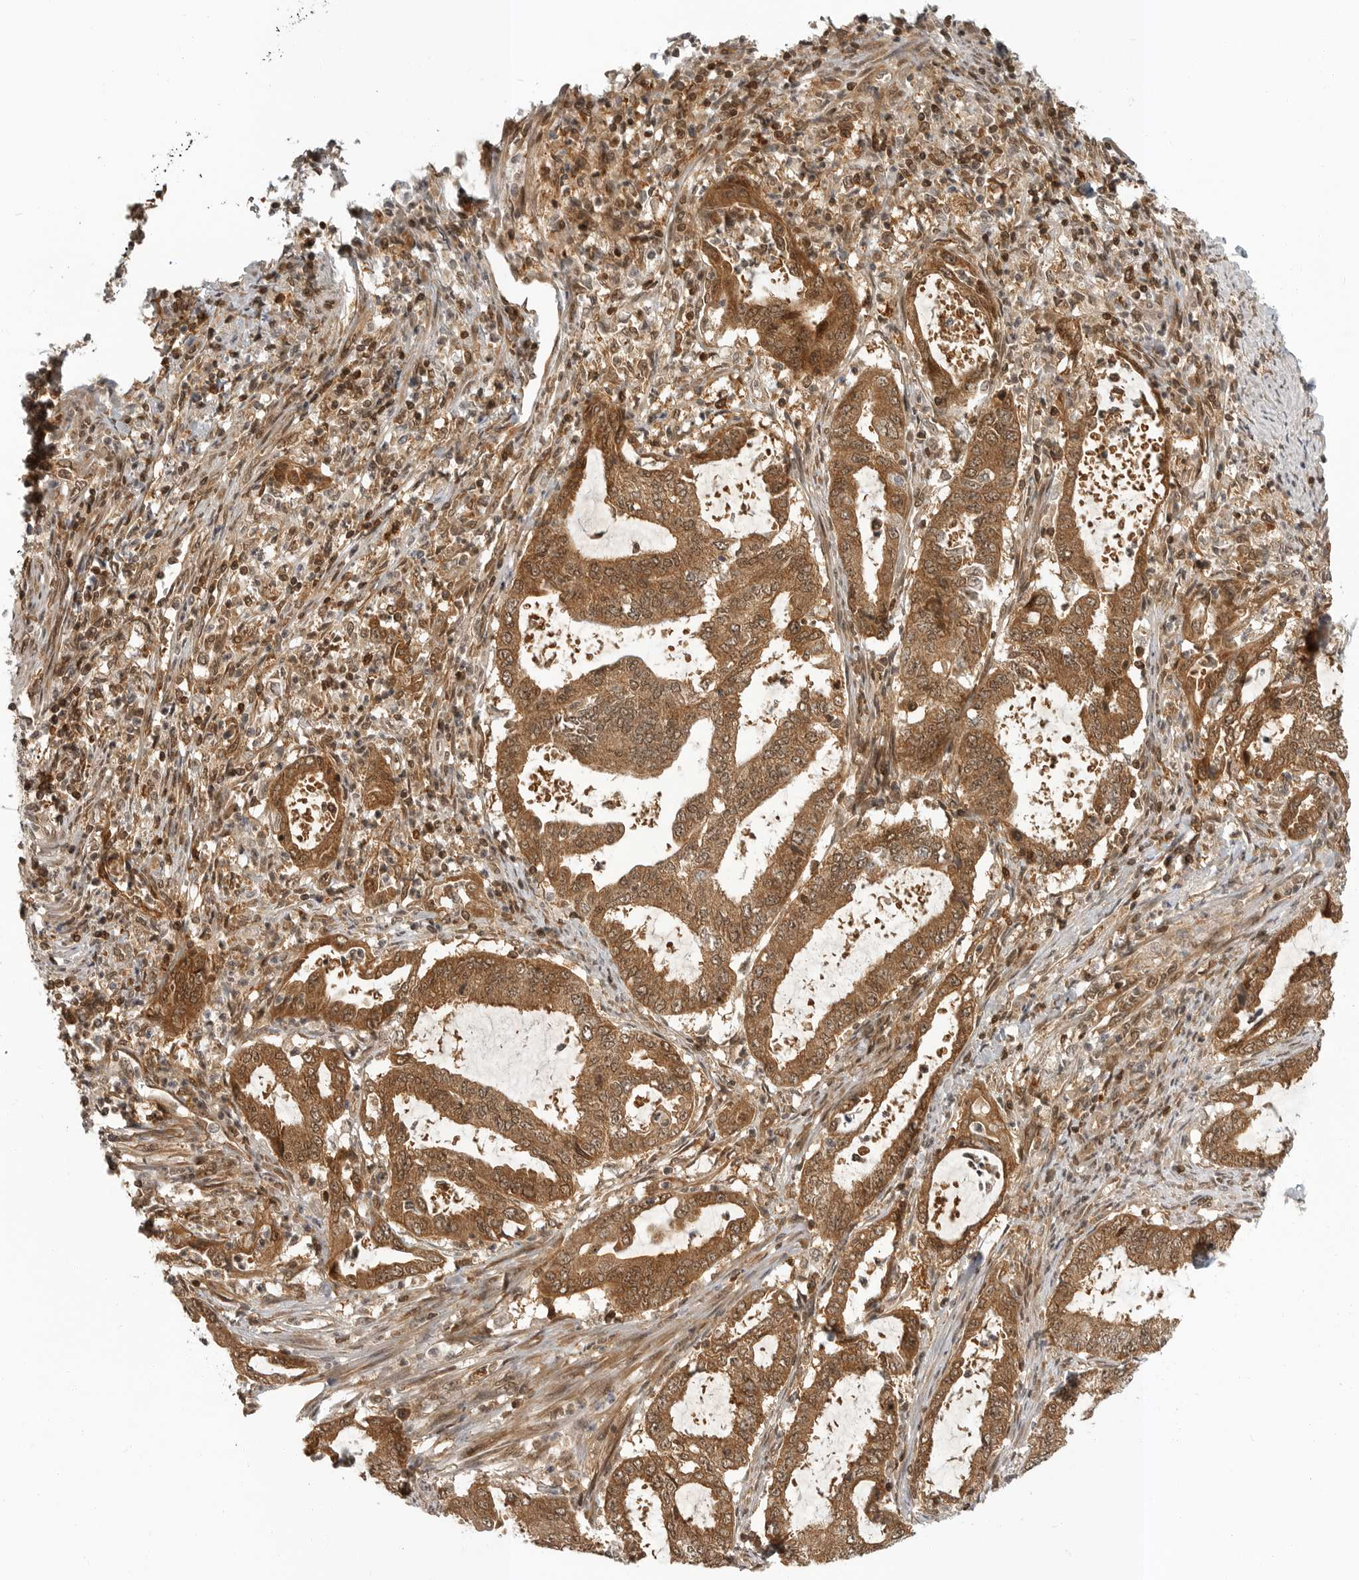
{"staining": {"intensity": "strong", "quantity": ">75%", "location": "cytoplasmic/membranous,nuclear"}, "tissue": "endometrial cancer", "cell_type": "Tumor cells", "image_type": "cancer", "snomed": [{"axis": "morphology", "description": "Adenocarcinoma, NOS"}, {"axis": "topography", "description": "Endometrium"}], "caption": "Endometrial cancer was stained to show a protein in brown. There is high levels of strong cytoplasmic/membranous and nuclear expression in about >75% of tumor cells. Immunohistochemistry stains the protein in brown and the nuclei are stained blue.", "gene": "SZRD1", "patient": {"sex": "female", "age": 51}}